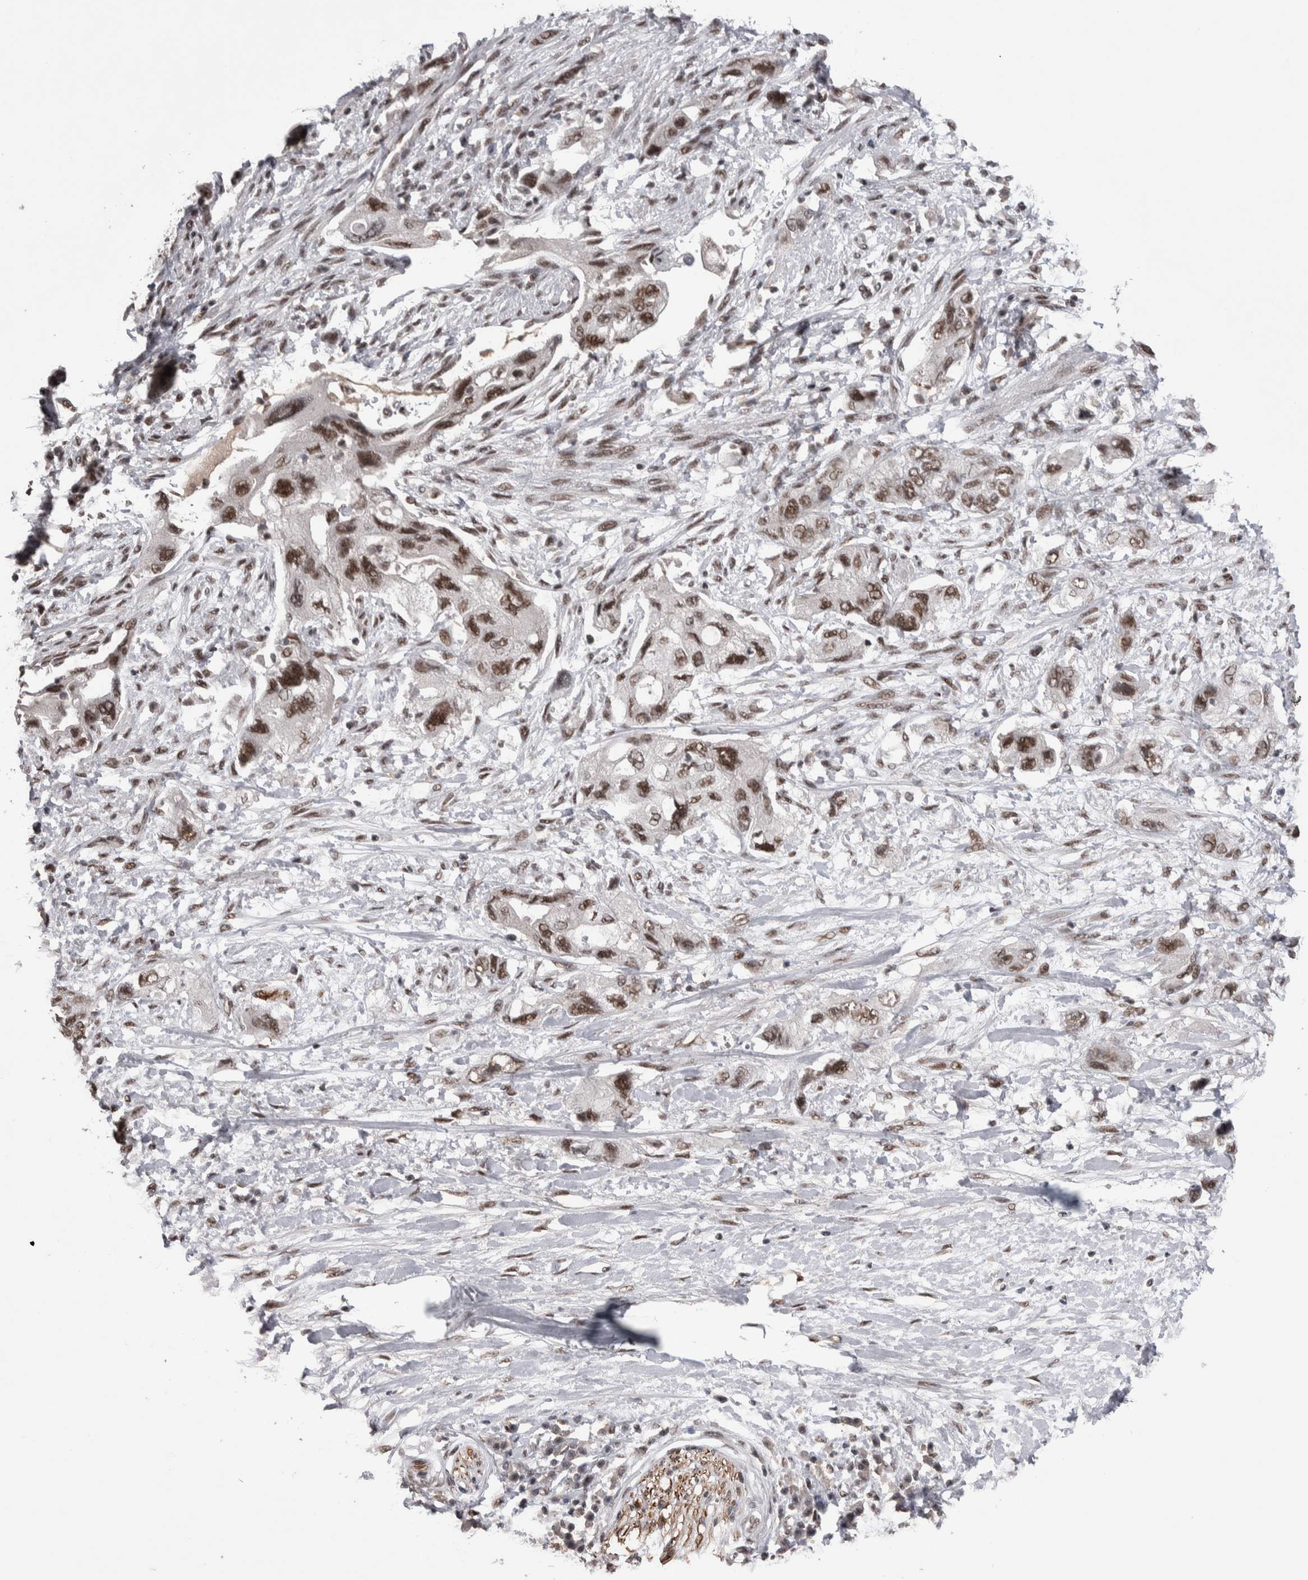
{"staining": {"intensity": "moderate", "quantity": ">75%", "location": "nuclear"}, "tissue": "pancreatic cancer", "cell_type": "Tumor cells", "image_type": "cancer", "snomed": [{"axis": "morphology", "description": "Adenocarcinoma, NOS"}, {"axis": "topography", "description": "Pancreas"}], "caption": "Immunohistochemistry (IHC) (DAB) staining of pancreatic cancer displays moderate nuclear protein positivity in about >75% of tumor cells.", "gene": "DMTF1", "patient": {"sex": "female", "age": 73}}